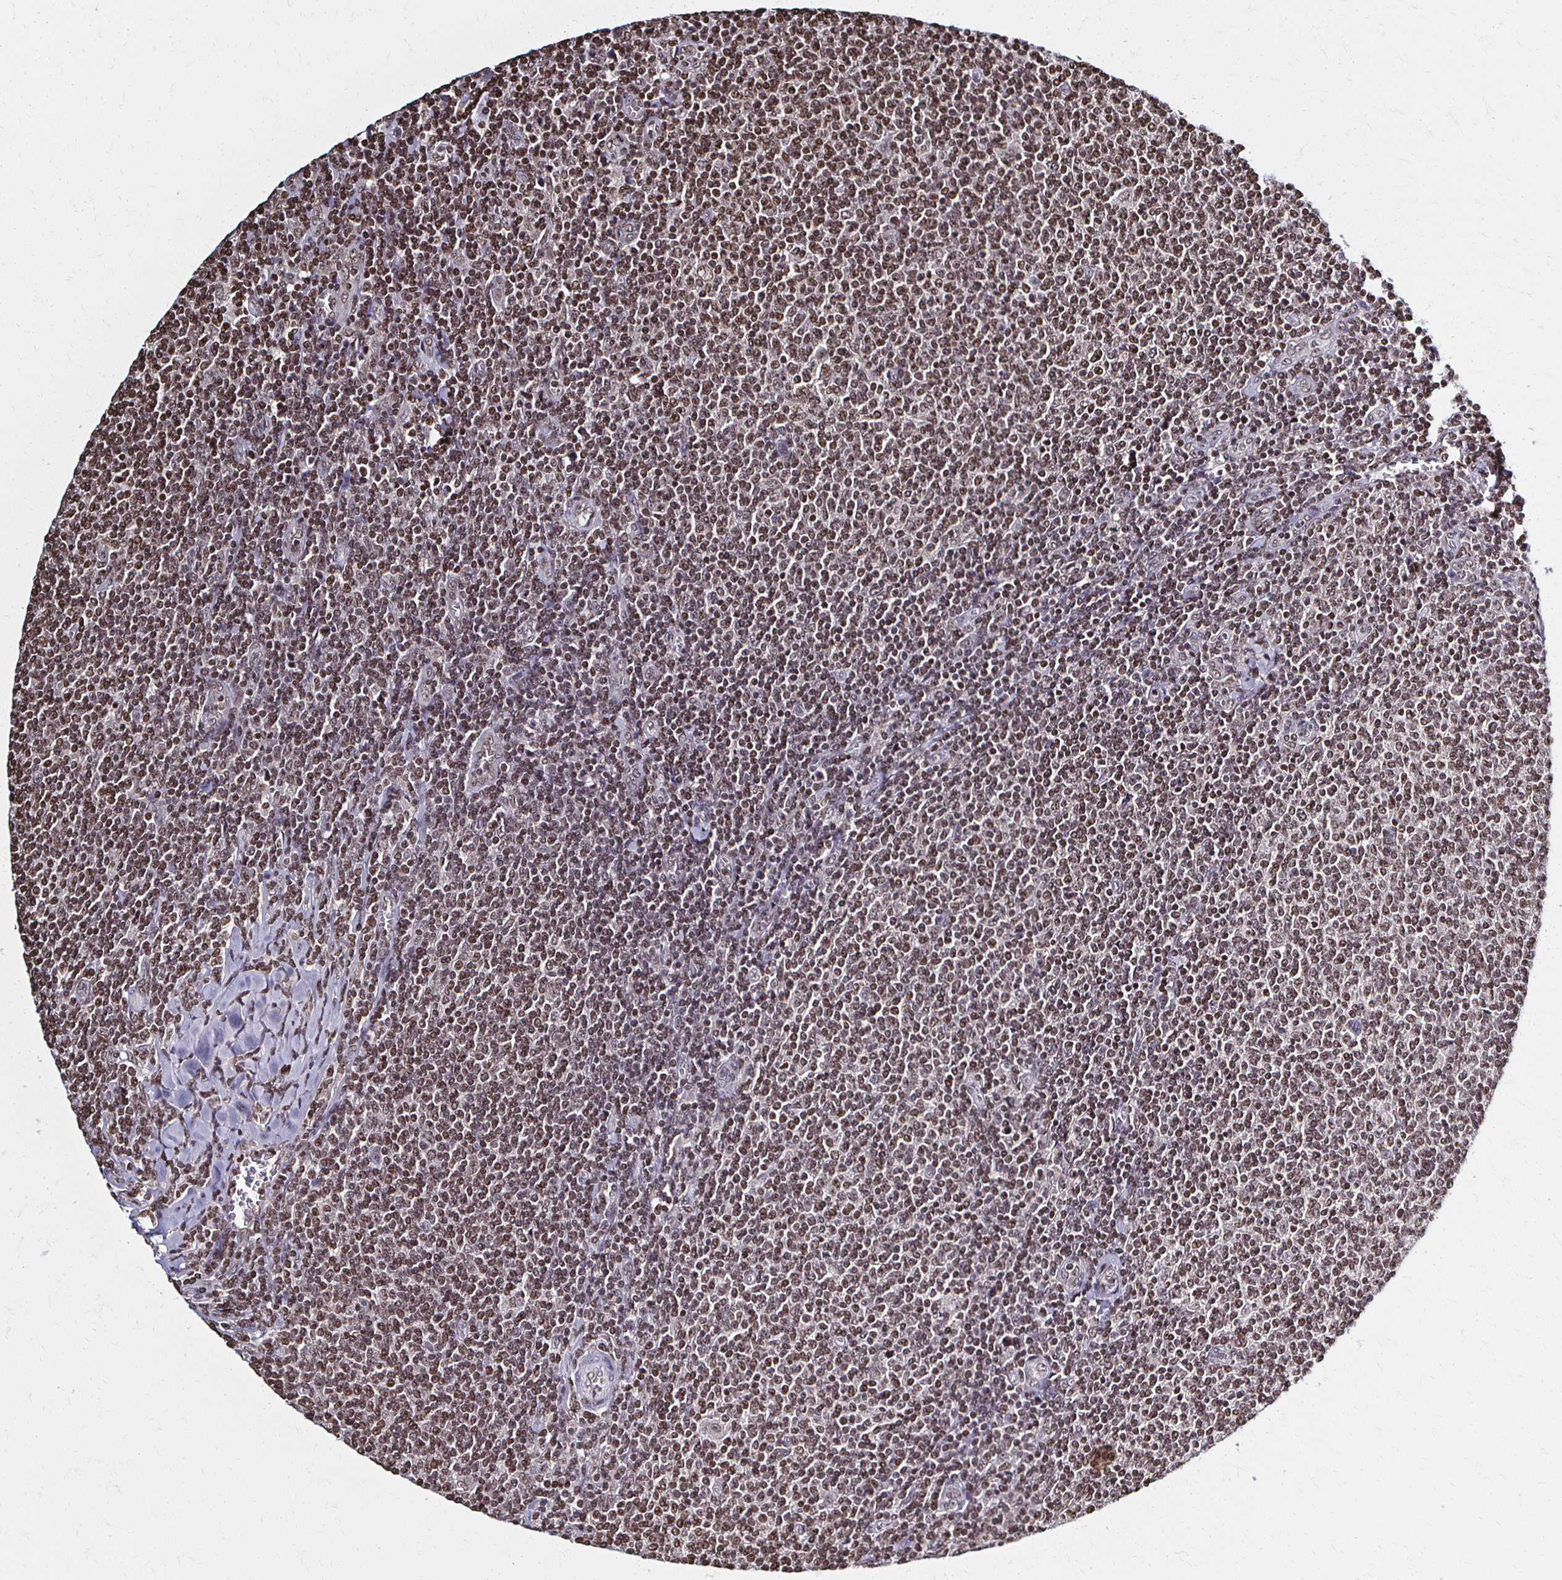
{"staining": {"intensity": "moderate", "quantity": ">75%", "location": "nuclear"}, "tissue": "lymphoma", "cell_type": "Tumor cells", "image_type": "cancer", "snomed": [{"axis": "morphology", "description": "Malignant lymphoma, non-Hodgkin's type, Low grade"}, {"axis": "topography", "description": "Lymph node"}], "caption": "Immunohistochemistry (IHC) (DAB (3,3'-diaminobenzidine)) staining of low-grade malignant lymphoma, non-Hodgkin's type exhibits moderate nuclear protein positivity in approximately >75% of tumor cells. (Brightfield microscopy of DAB IHC at high magnification).", "gene": "HOXA9", "patient": {"sex": "male", "age": 52}}